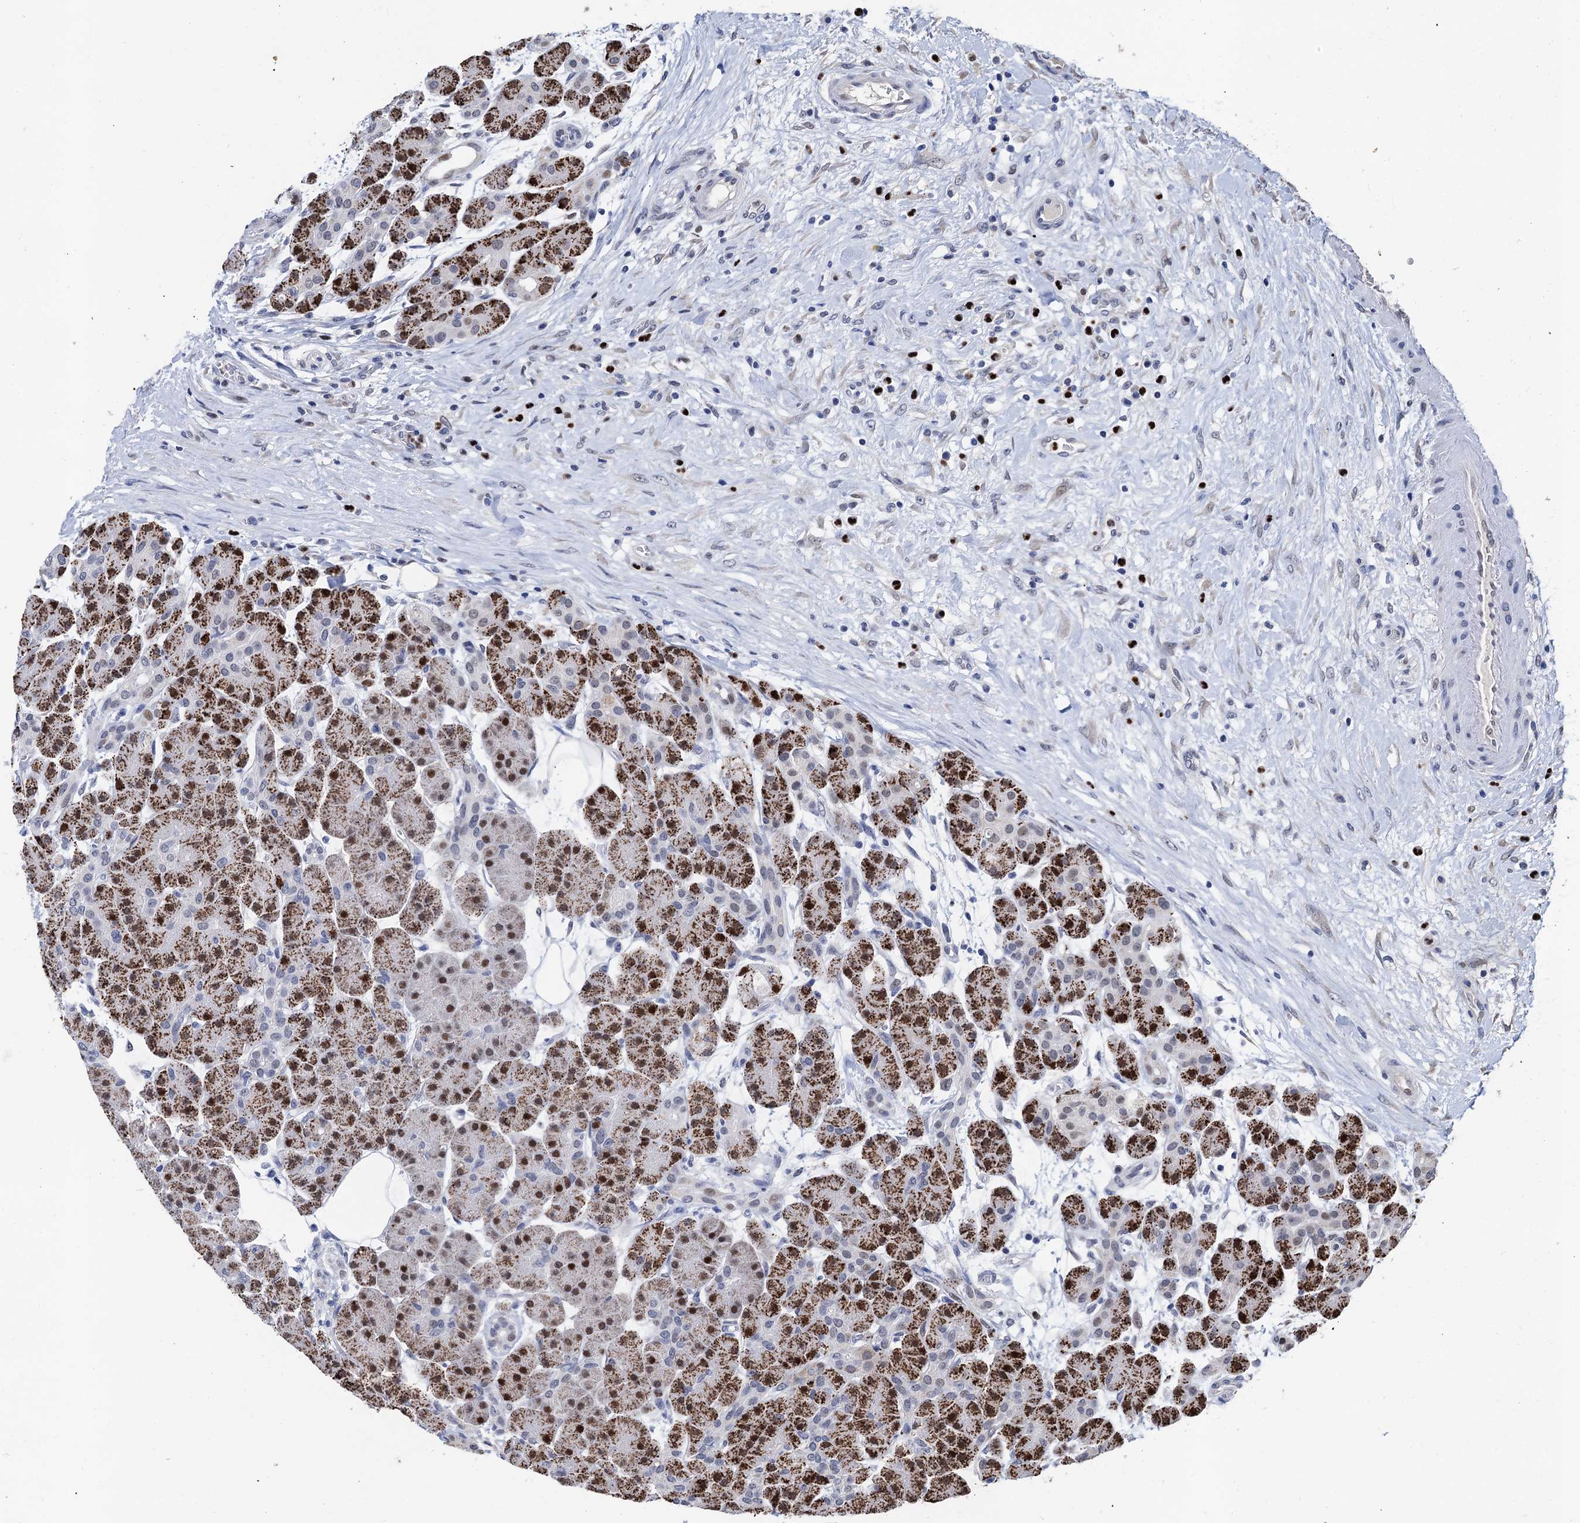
{"staining": {"intensity": "moderate", "quantity": "25%-75%", "location": "cytoplasmic/membranous,nuclear"}, "tissue": "pancreas", "cell_type": "Exocrine glandular cells", "image_type": "normal", "snomed": [{"axis": "morphology", "description": "Normal tissue, NOS"}, {"axis": "topography", "description": "Pancreas"}], "caption": "An image showing moderate cytoplasmic/membranous,nuclear positivity in approximately 25%-75% of exocrine glandular cells in benign pancreas, as visualized by brown immunohistochemical staining.", "gene": "TSEN34", "patient": {"sex": "male", "age": 63}}